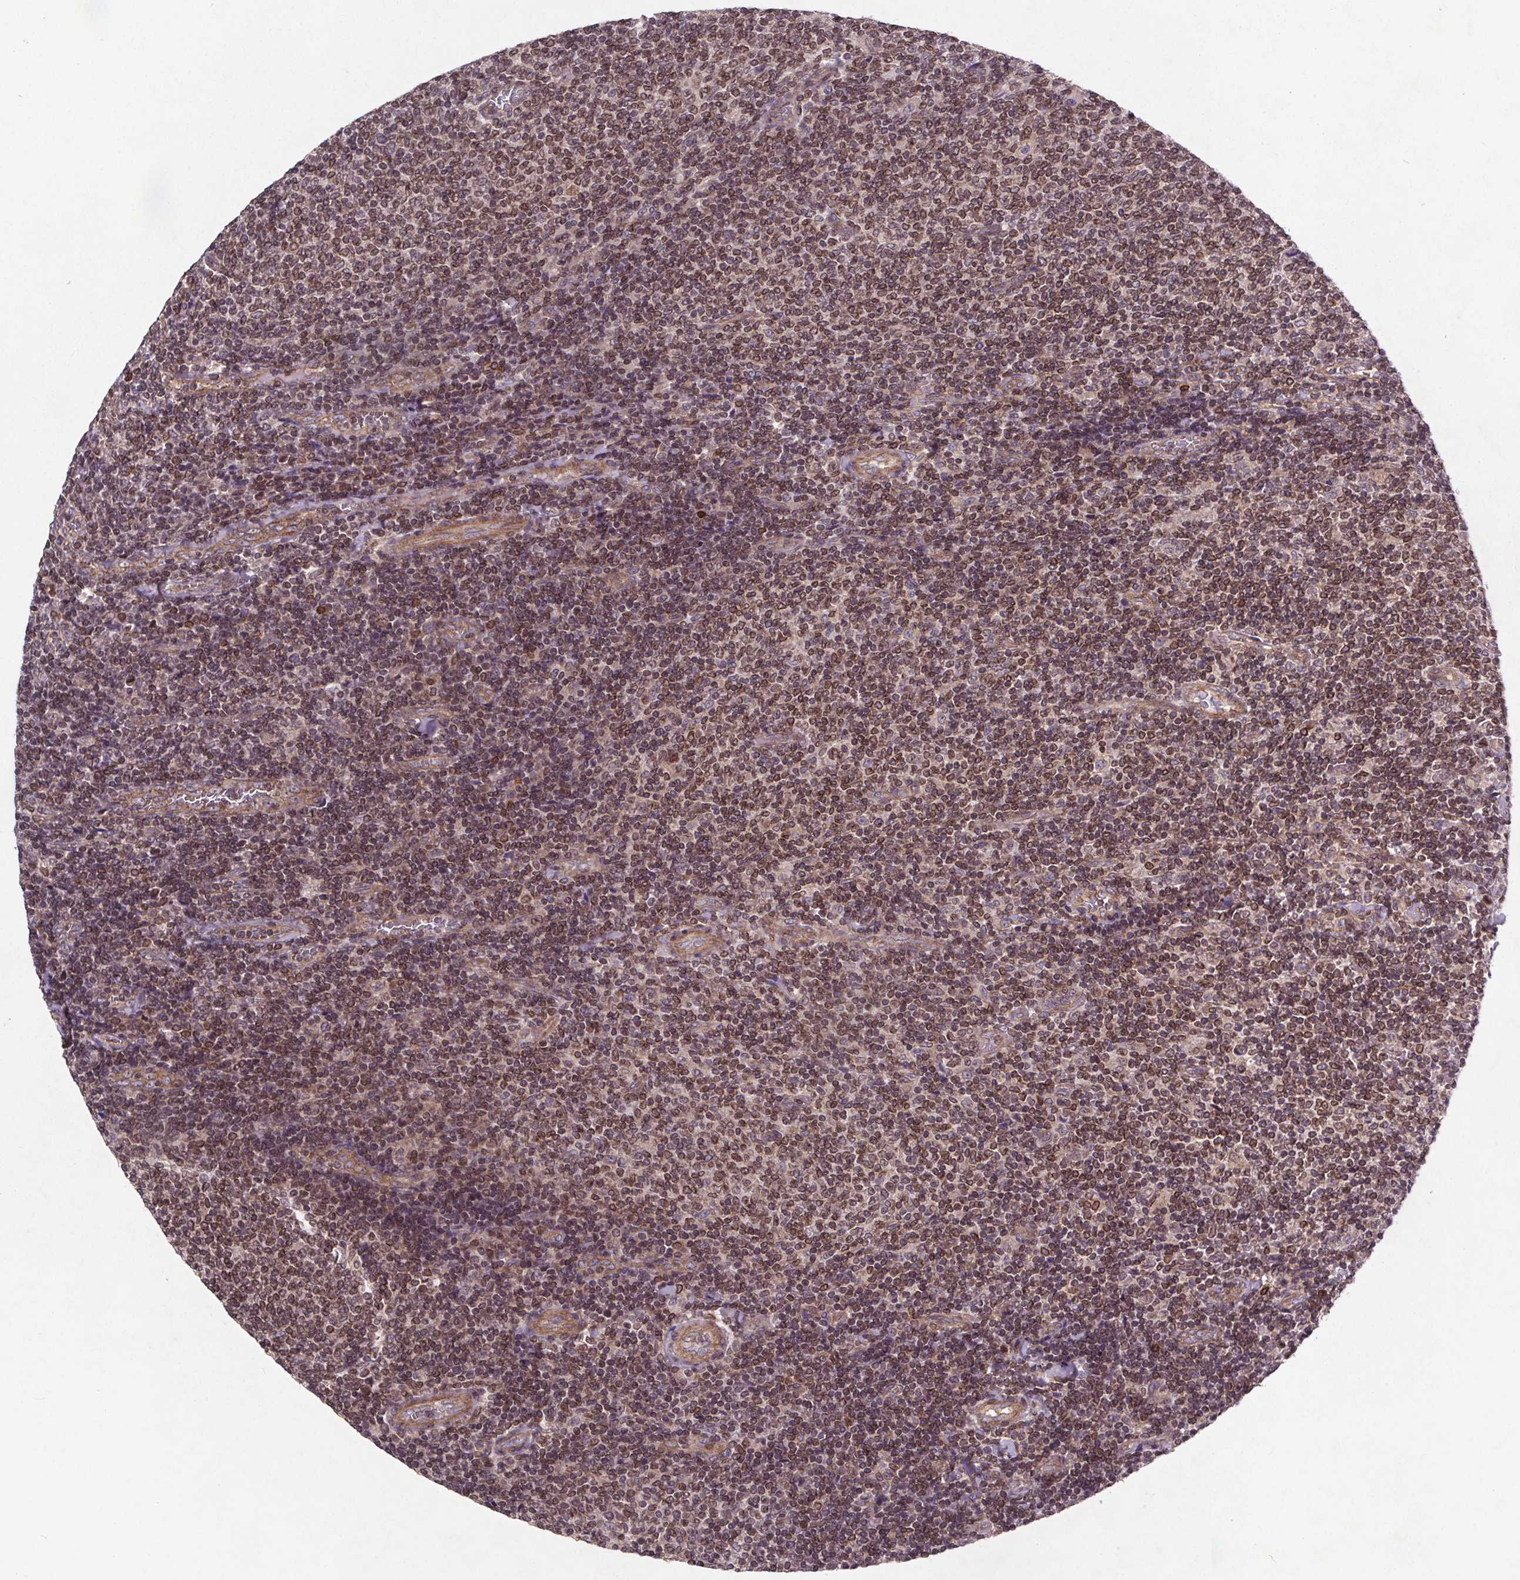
{"staining": {"intensity": "weak", "quantity": "25%-75%", "location": "nuclear"}, "tissue": "lymphoma", "cell_type": "Tumor cells", "image_type": "cancer", "snomed": [{"axis": "morphology", "description": "Malignant lymphoma, non-Hodgkin's type, Low grade"}, {"axis": "topography", "description": "Lymph node"}], "caption": "Immunohistochemistry (IHC) micrograph of neoplastic tissue: human malignant lymphoma, non-Hodgkin's type (low-grade) stained using IHC reveals low levels of weak protein expression localized specifically in the nuclear of tumor cells, appearing as a nuclear brown color.", "gene": "STRN3", "patient": {"sex": "male", "age": 52}}